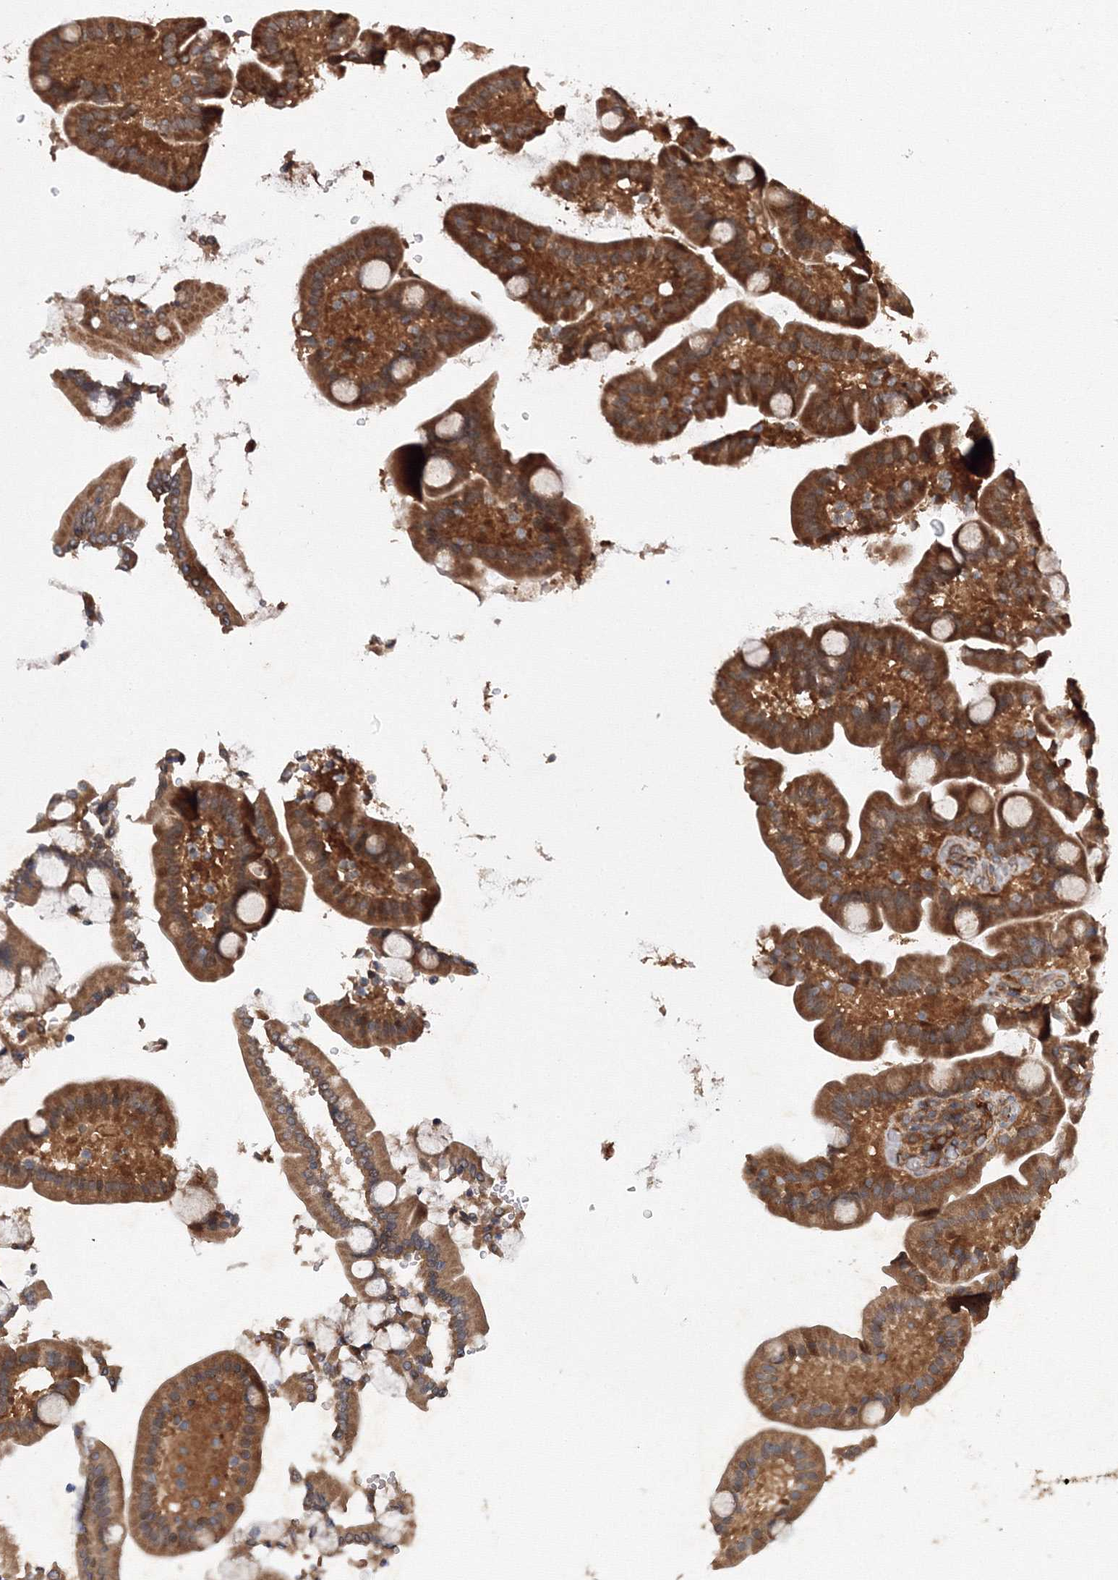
{"staining": {"intensity": "strong", "quantity": ">75%", "location": "cytoplasmic/membranous"}, "tissue": "duodenum", "cell_type": "Glandular cells", "image_type": "normal", "snomed": [{"axis": "morphology", "description": "Normal tissue, NOS"}, {"axis": "topography", "description": "Duodenum"}], "caption": "Benign duodenum was stained to show a protein in brown. There is high levels of strong cytoplasmic/membranous positivity in approximately >75% of glandular cells. (Brightfield microscopy of DAB IHC at high magnification).", "gene": "ATG3", "patient": {"sex": "male", "age": 55}}